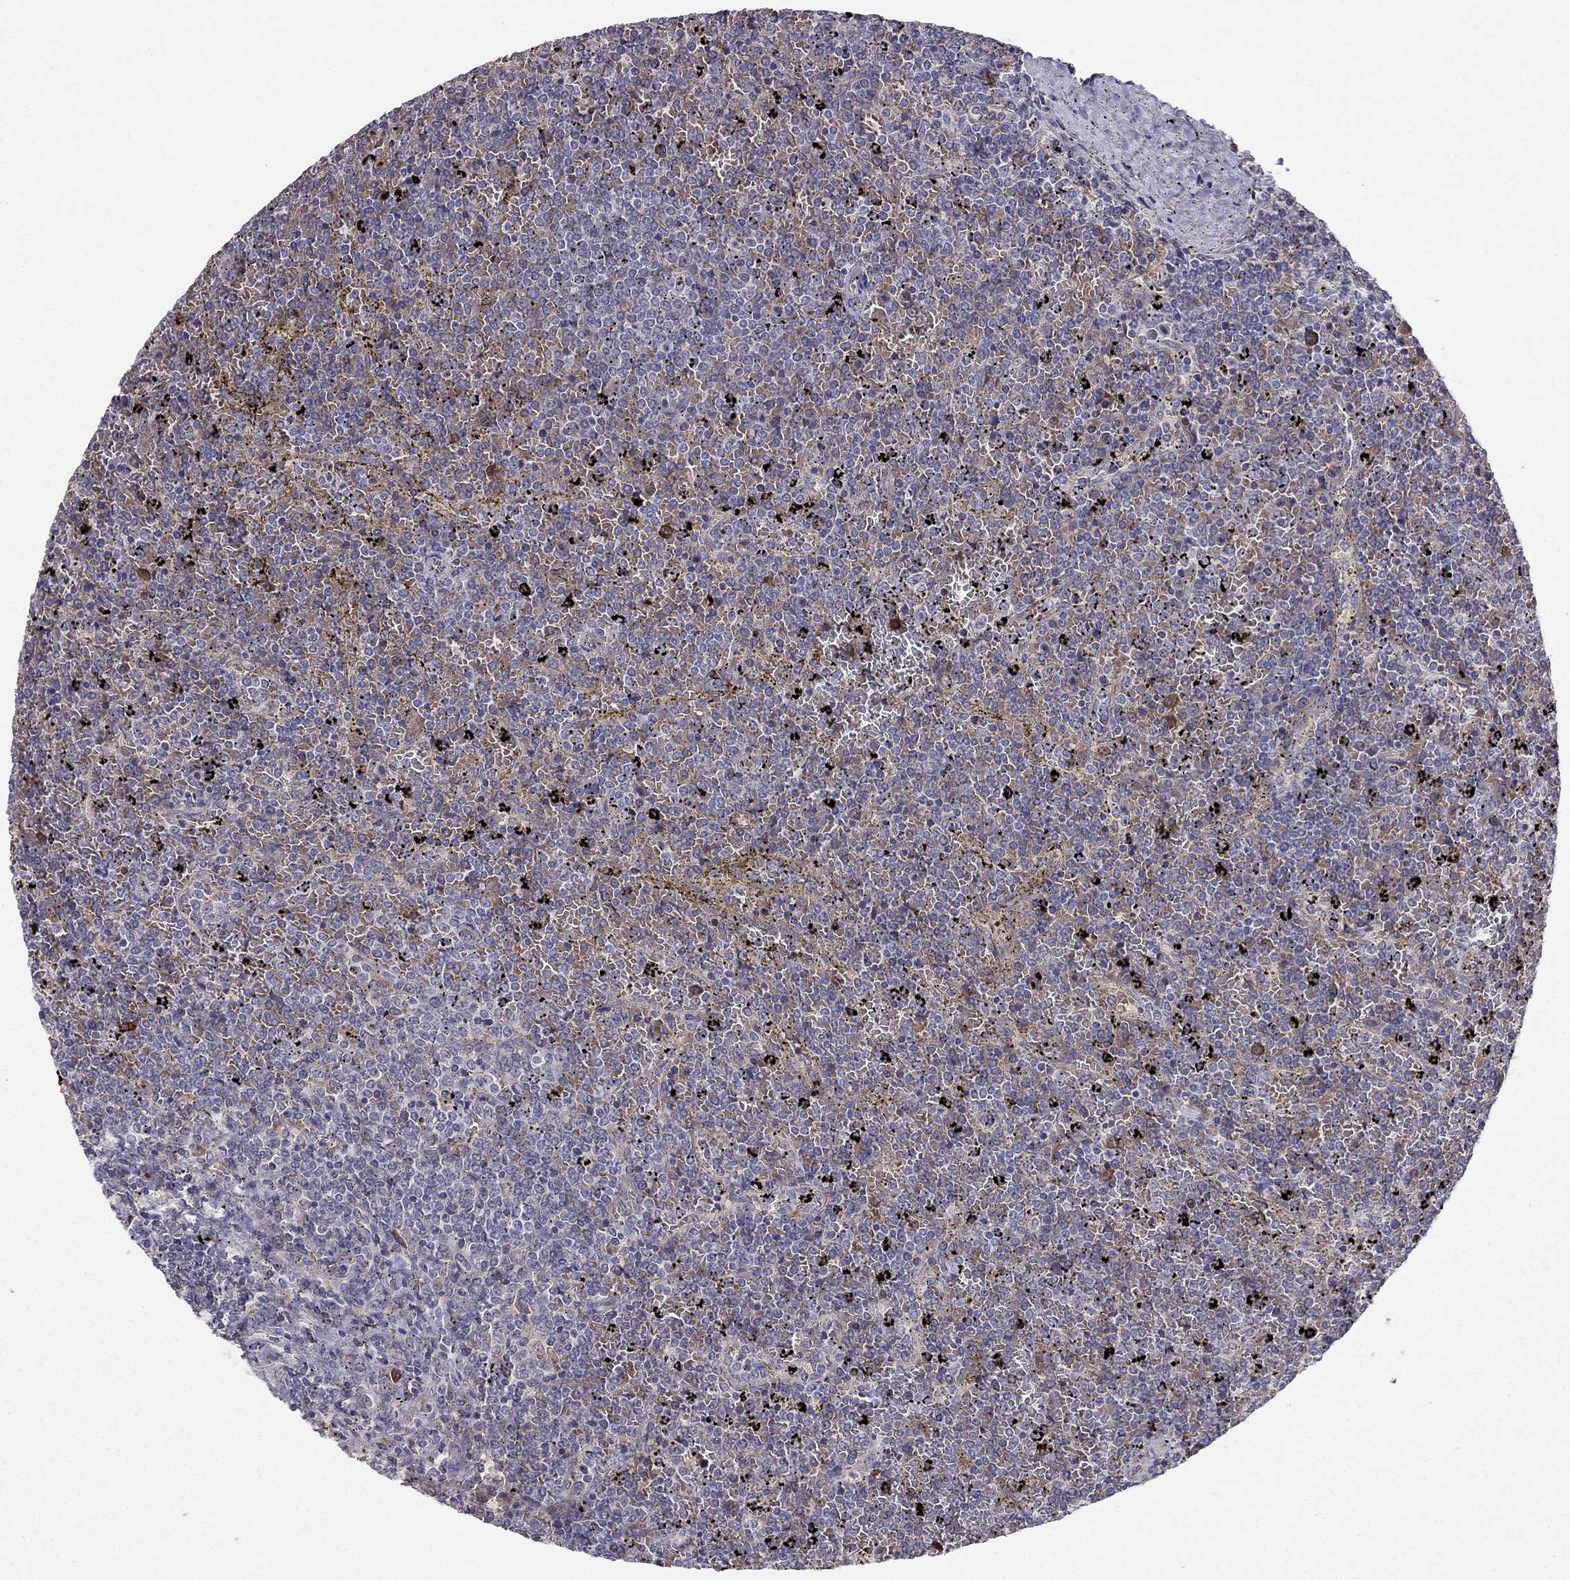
{"staining": {"intensity": "negative", "quantity": "none", "location": "none"}, "tissue": "lymphoma", "cell_type": "Tumor cells", "image_type": "cancer", "snomed": [{"axis": "morphology", "description": "Malignant lymphoma, non-Hodgkin's type, Low grade"}, {"axis": "topography", "description": "Spleen"}], "caption": "Tumor cells are negative for protein expression in human lymphoma.", "gene": "PIK3CG", "patient": {"sex": "female", "age": 77}}